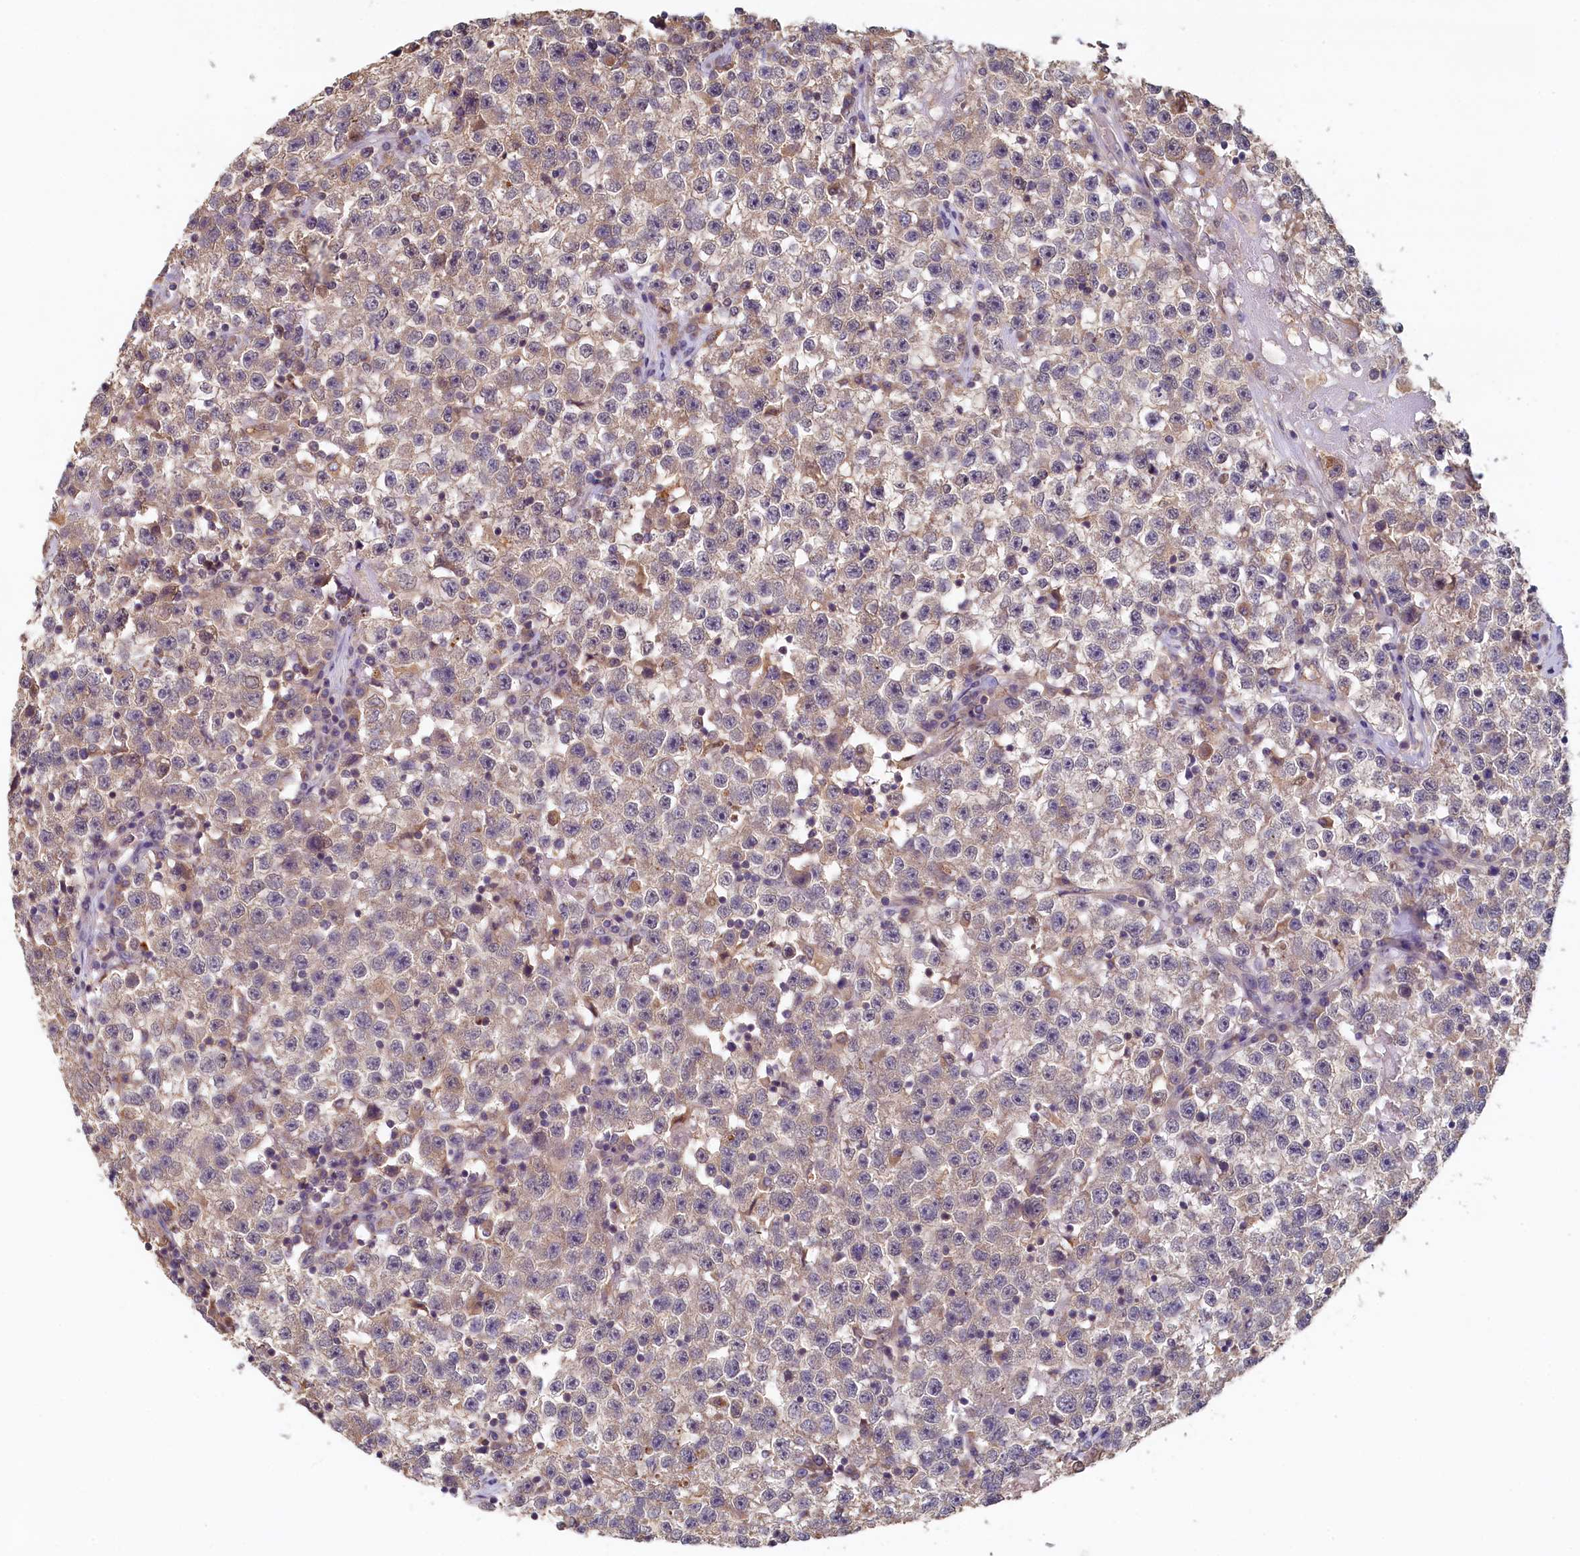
{"staining": {"intensity": "weak", "quantity": "25%-75%", "location": "cytoplasmic/membranous"}, "tissue": "testis cancer", "cell_type": "Tumor cells", "image_type": "cancer", "snomed": [{"axis": "morphology", "description": "Seminoma, NOS"}, {"axis": "topography", "description": "Testis"}], "caption": "A low amount of weak cytoplasmic/membranous expression is present in about 25%-75% of tumor cells in seminoma (testis) tissue. (DAB IHC, brown staining for protein, blue staining for nuclei).", "gene": "NUBP2", "patient": {"sex": "male", "age": 22}}